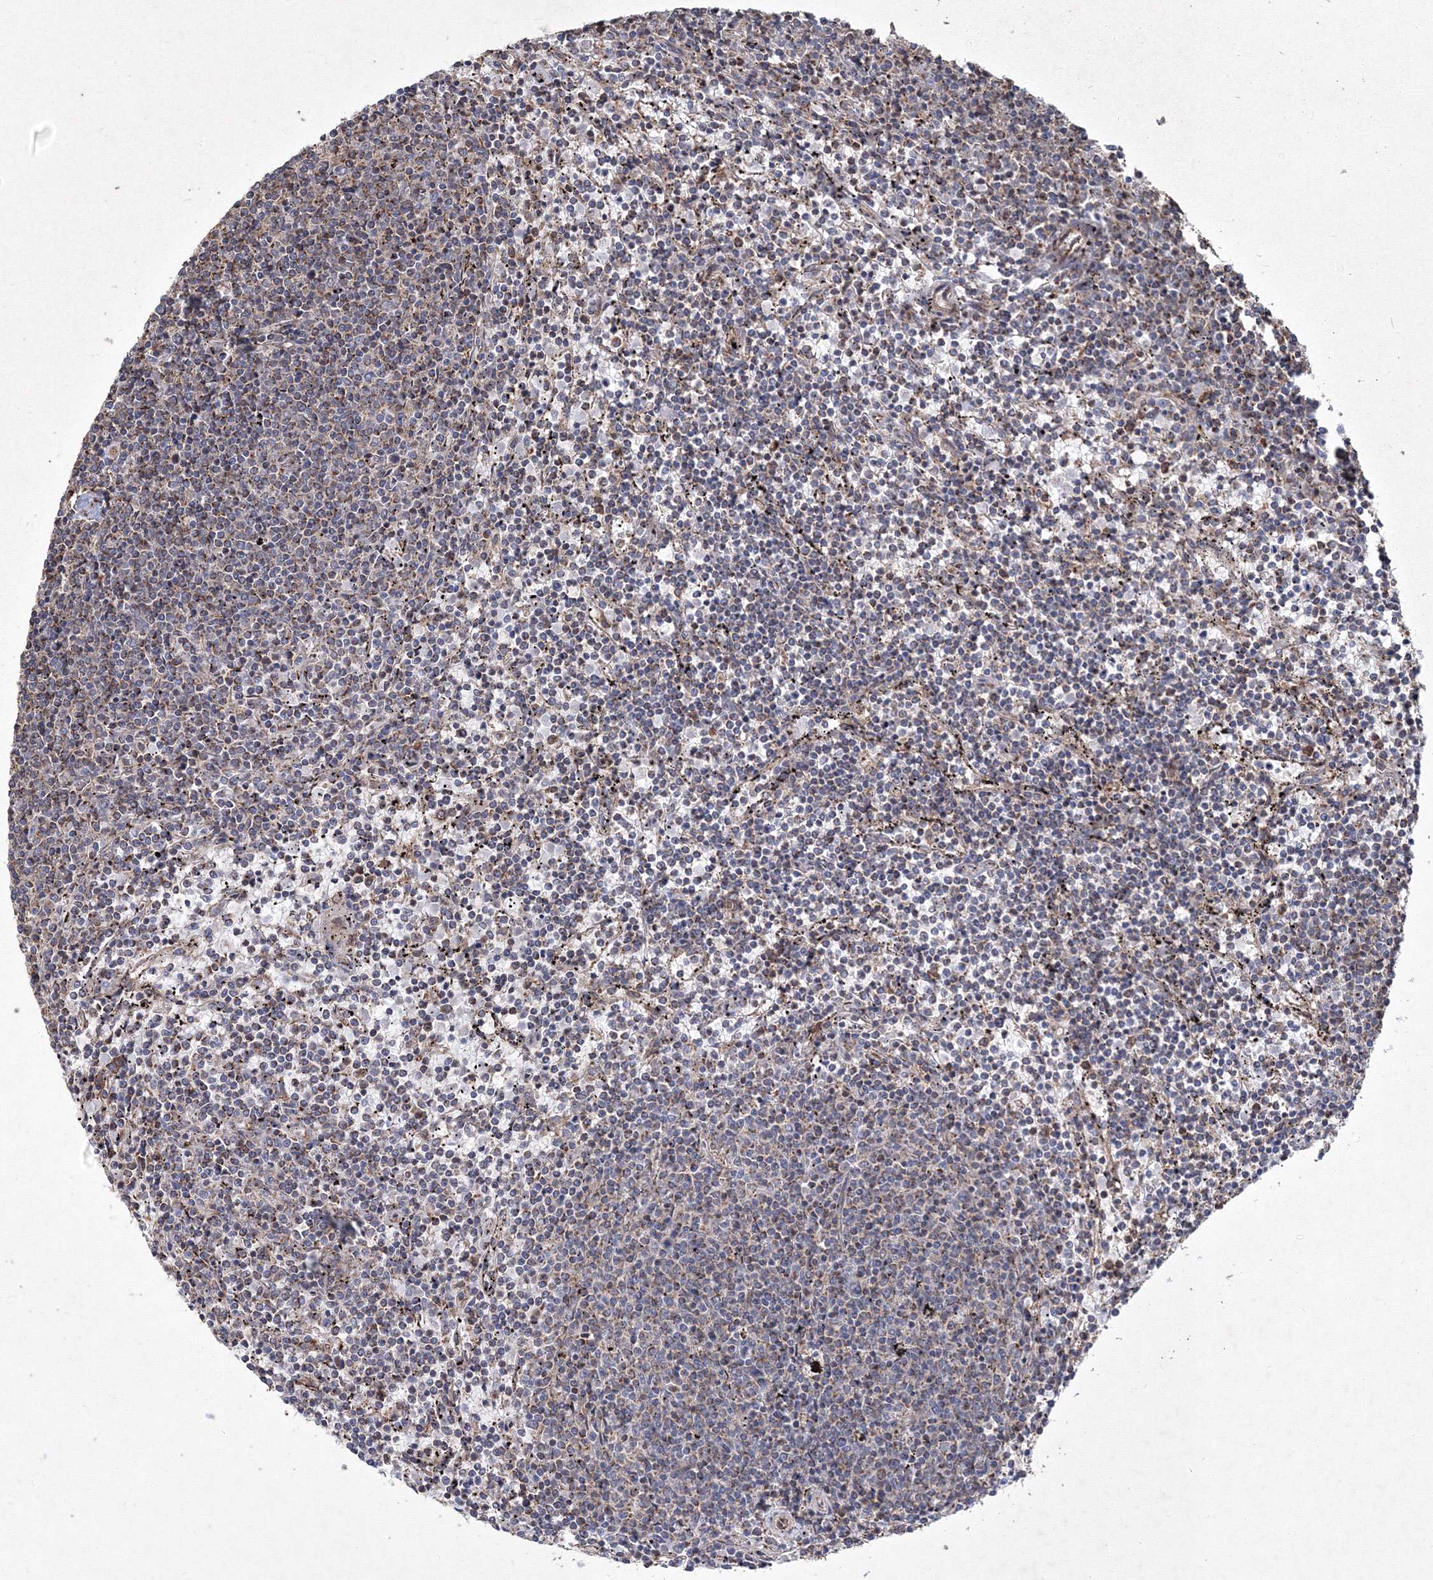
{"staining": {"intensity": "negative", "quantity": "none", "location": "none"}, "tissue": "lymphoma", "cell_type": "Tumor cells", "image_type": "cancer", "snomed": [{"axis": "morphology", "description": "Malignant lymphoma, non-Hodgkin's type, Low grade"}, {"axis": "topography", "description": "Spleen"}], "caption": "High power microscopy micrograph of an immunohistochemistry (IHC) micrograph of low-grade malignant lymphoma, non-Hodgkin's type, revealing no significant positivity in tumor cells.", "gene": "TMEM139", "patient": {"sex": "female", "age": 50}}